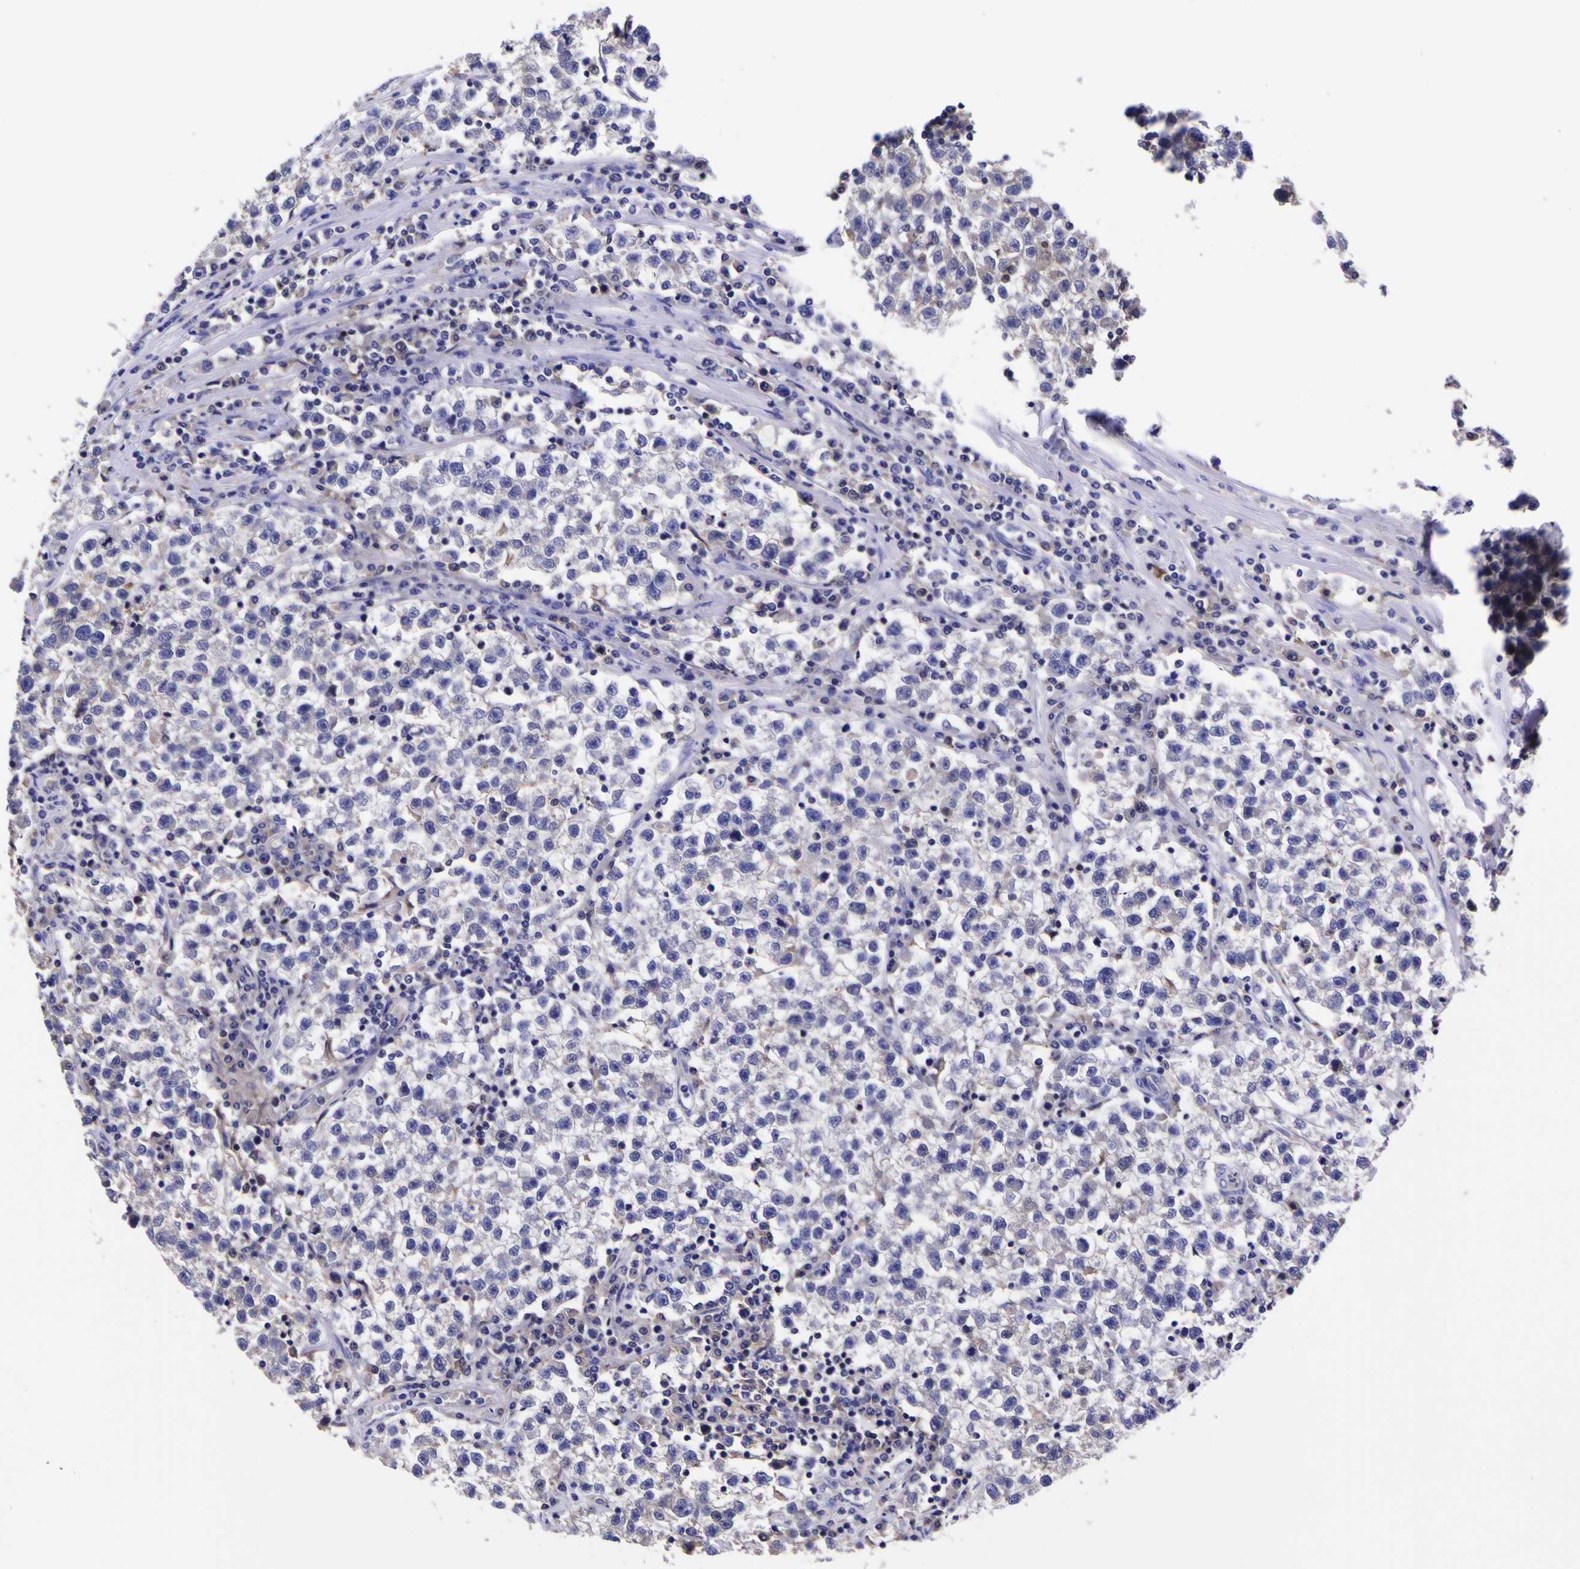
{"staining": {"intensity": "negative", "quantity": "none", "location": "none"}, "tissue": "testis cancer", "cell_type": "Tumor cells", "image_type": "cancer", "snomed": [{"axis": "morphology", "description": "Seminoma, NOS"}, {"axis": "topography", "description": "Testis"}], "caption": "High magnification brightfield microscopy of testis cancer stained with DAB (brown) and counterstained with hematoxylin (blue): tumor cells show no significant positivity.", "gene": "MAPK14", "patient": {"sex": "male", "age": 22}}